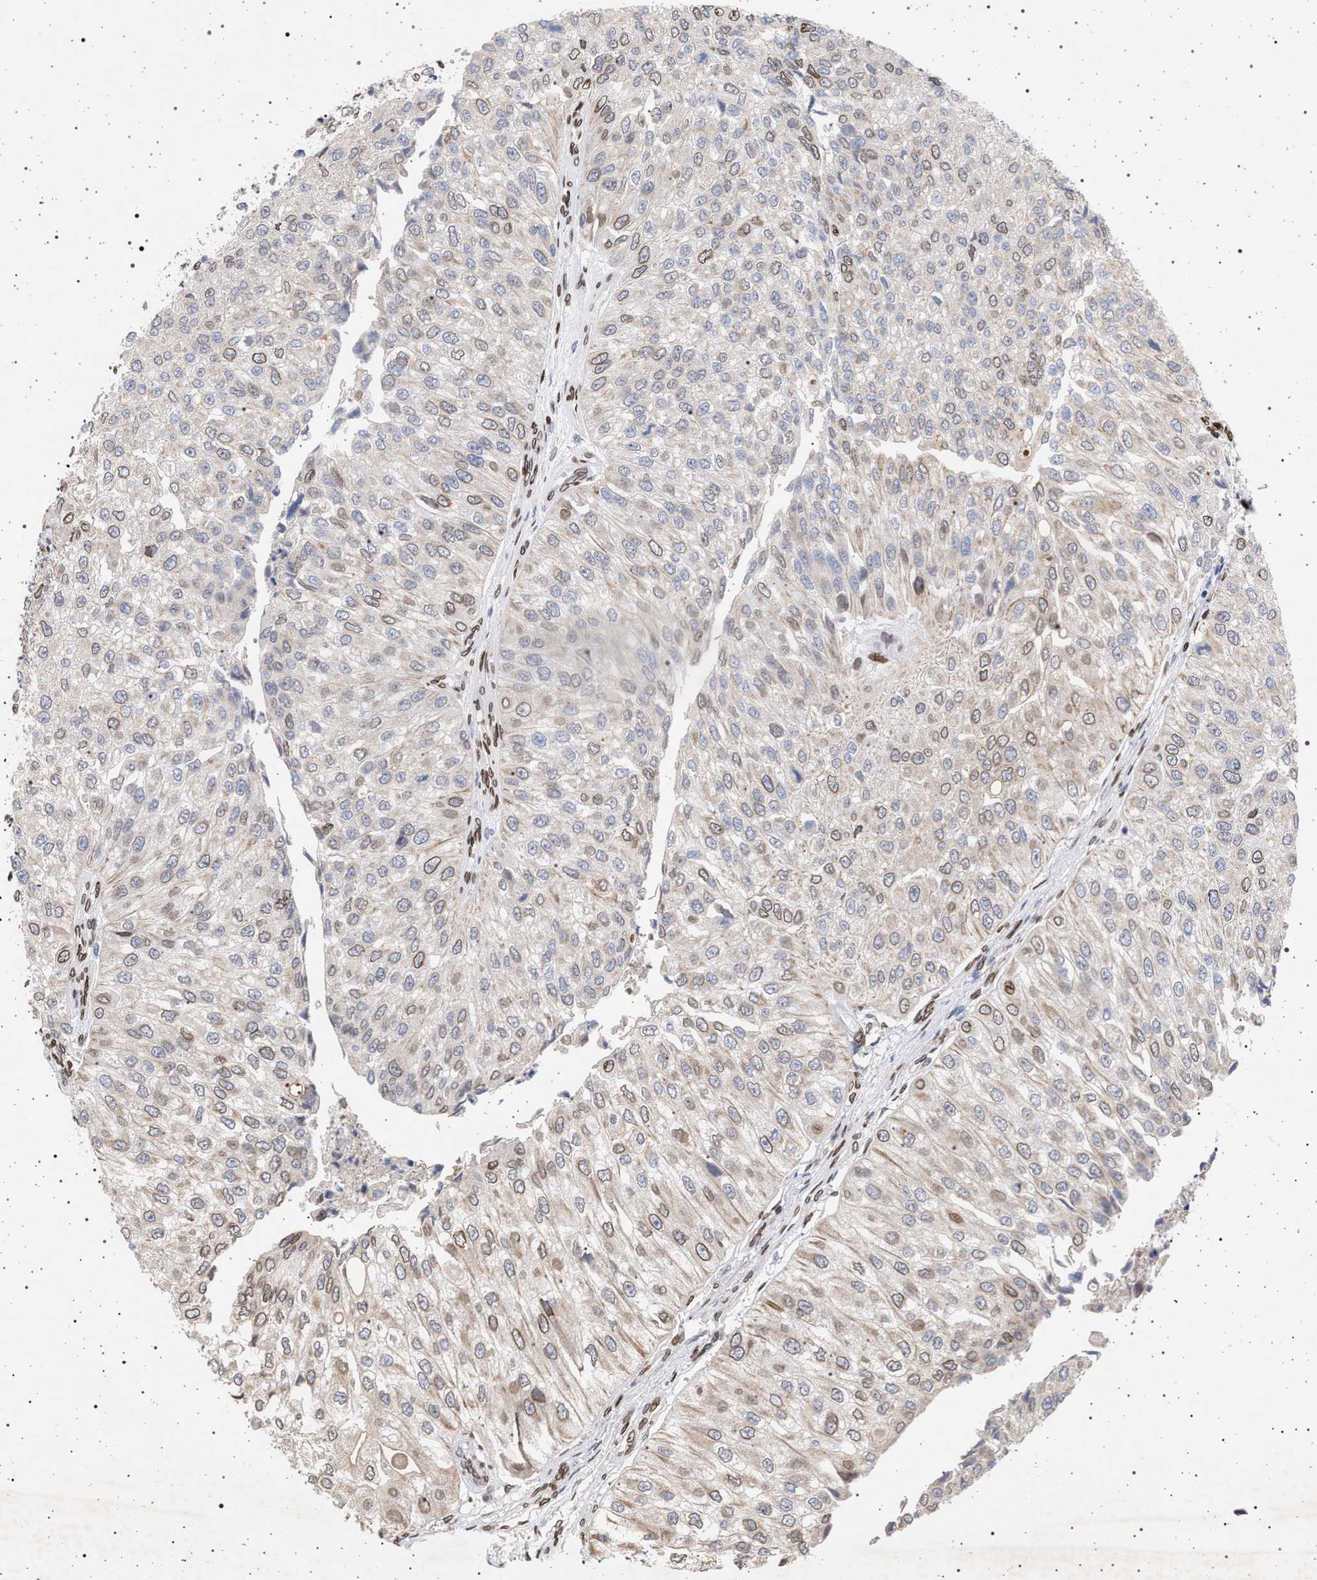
{"staining": {"intensity": "moderate", "quantity": "25%-75%", "location": "cytoplasmic/membranous,nuclear"}, "tissue": "urothelial cancer", "cell_type": "Tumor cells", "image_type": "cancer", "snomed": [{"axis": "morphology", "description": "Urothelial carcinoma, High grade"}, {"axis": "topography", "description": "Kidney"}, {"axis": "topography", "description": "Urinary bladder"}], "caption": "IHC staining of urothelial cancer, which reveals medium levels of moderate cytoplasmic/membranous and nuclear staining in about 25%-75% of tumor cells indicating moderate cytoplasmic/membranous and nuclear protein staining. The staining was performed using DAB (brown) for protein detection and nuclei were counterstained in hematoxylin (blue).", "gene": "ING2", "patient": {"sex": "male", "age": 77}}